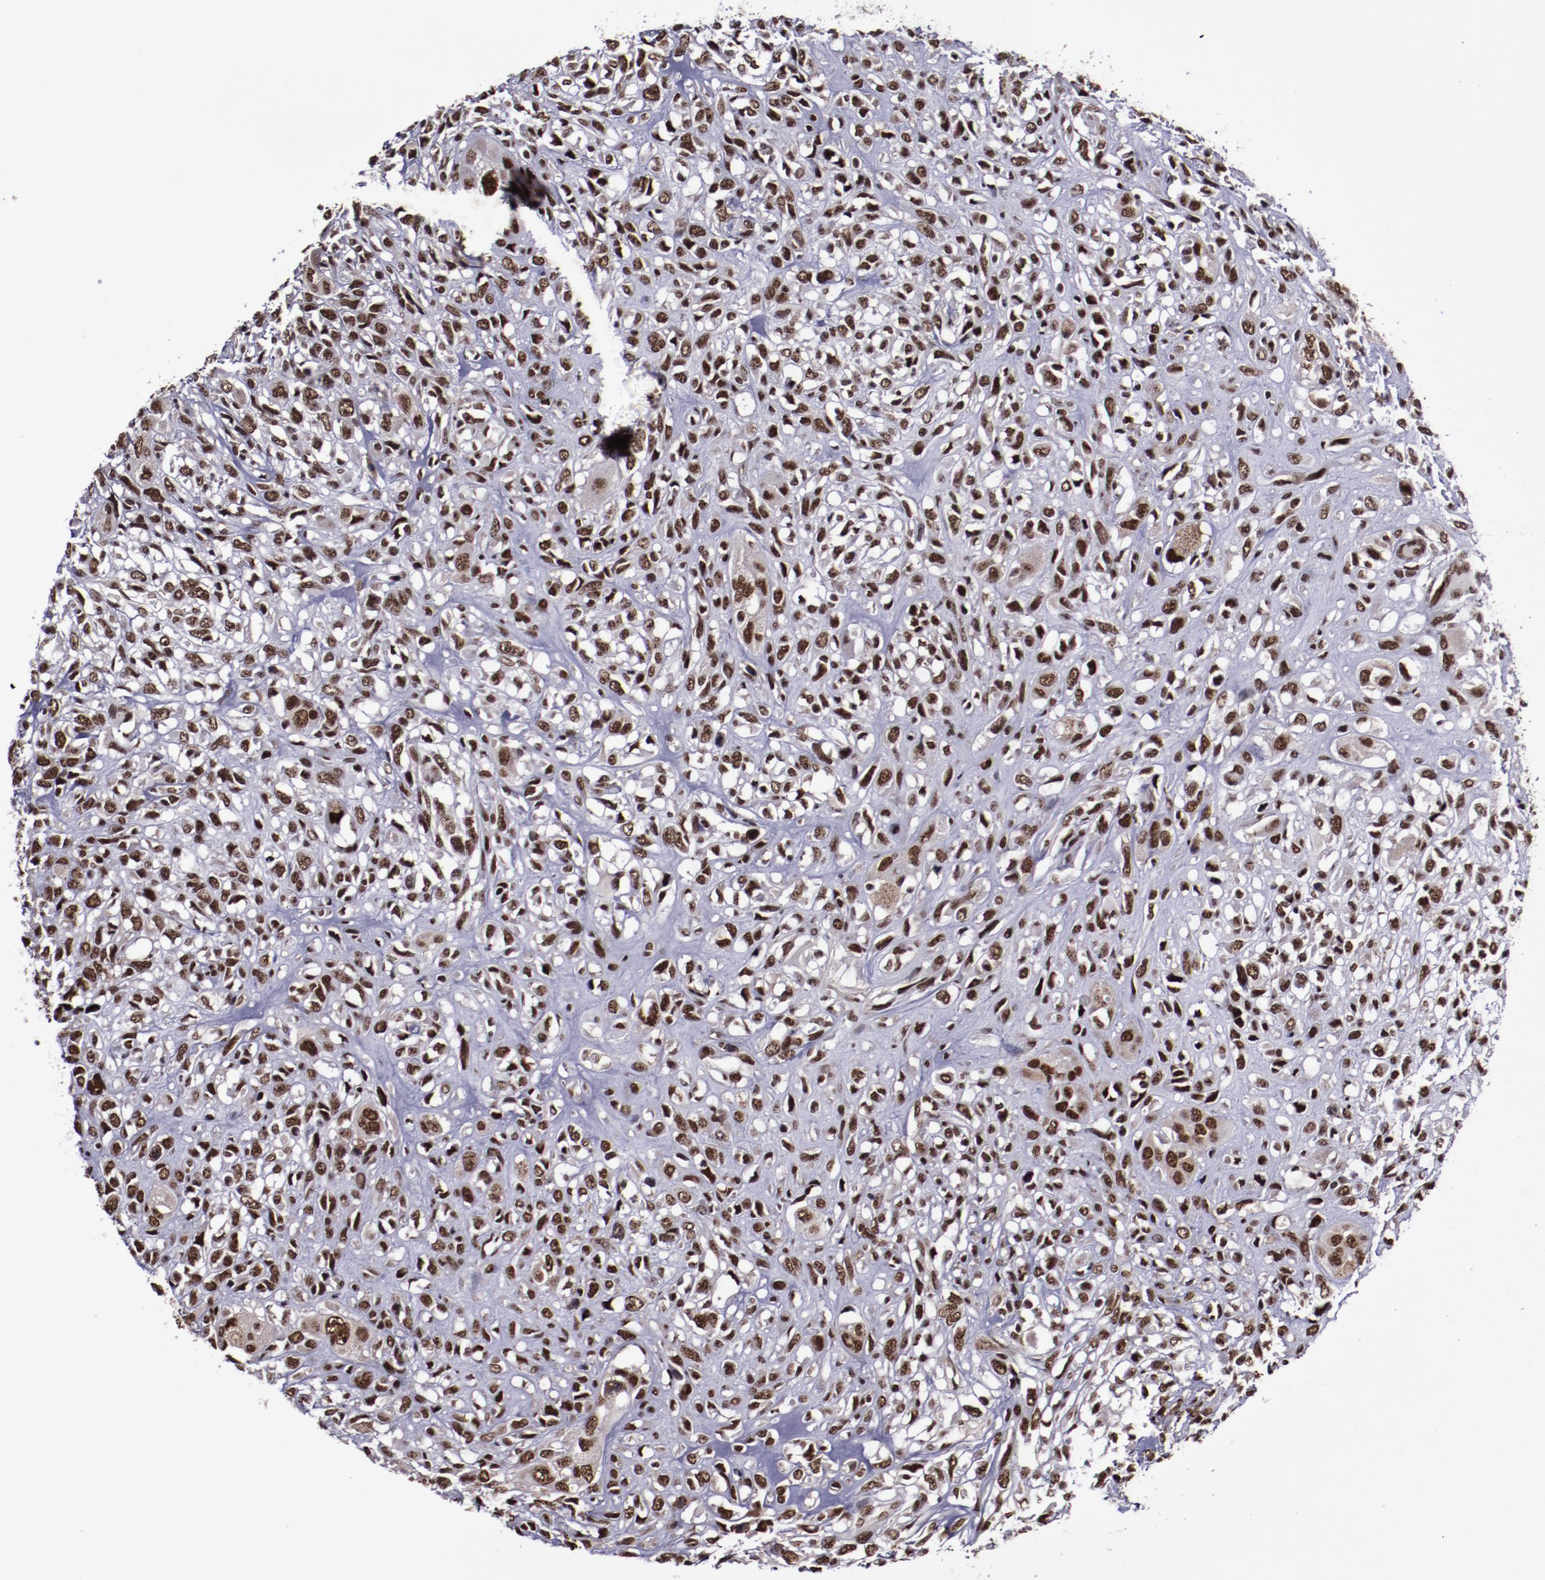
{"staining": {"intensity": "strong", "quantity": ">75%", "location": "nuclear"}, "tissue": "head and neck cancer", "cell_type": "Tumor cells", "image_type": "cancer", "snomed": [{"axis": "morphology", "description": "Neoplasm, malignant, NOS"}, {"axis": "topography", "description": "Salivary gland"}, {"axis": "topography", "description": "Head-Neck"}], "caption": "Protein staining by immunohistochemistry reveals strong nuclear positivity in approximately >75% of tumor cells in head and neck cancer (malignant neoplasm). The staining was performed using DAB, with brown indicating positive protein expression. Nuclei are stained blue with hematoxylin.", "gene": "ERH", "patient": {"sex": "male", "age": 43}}